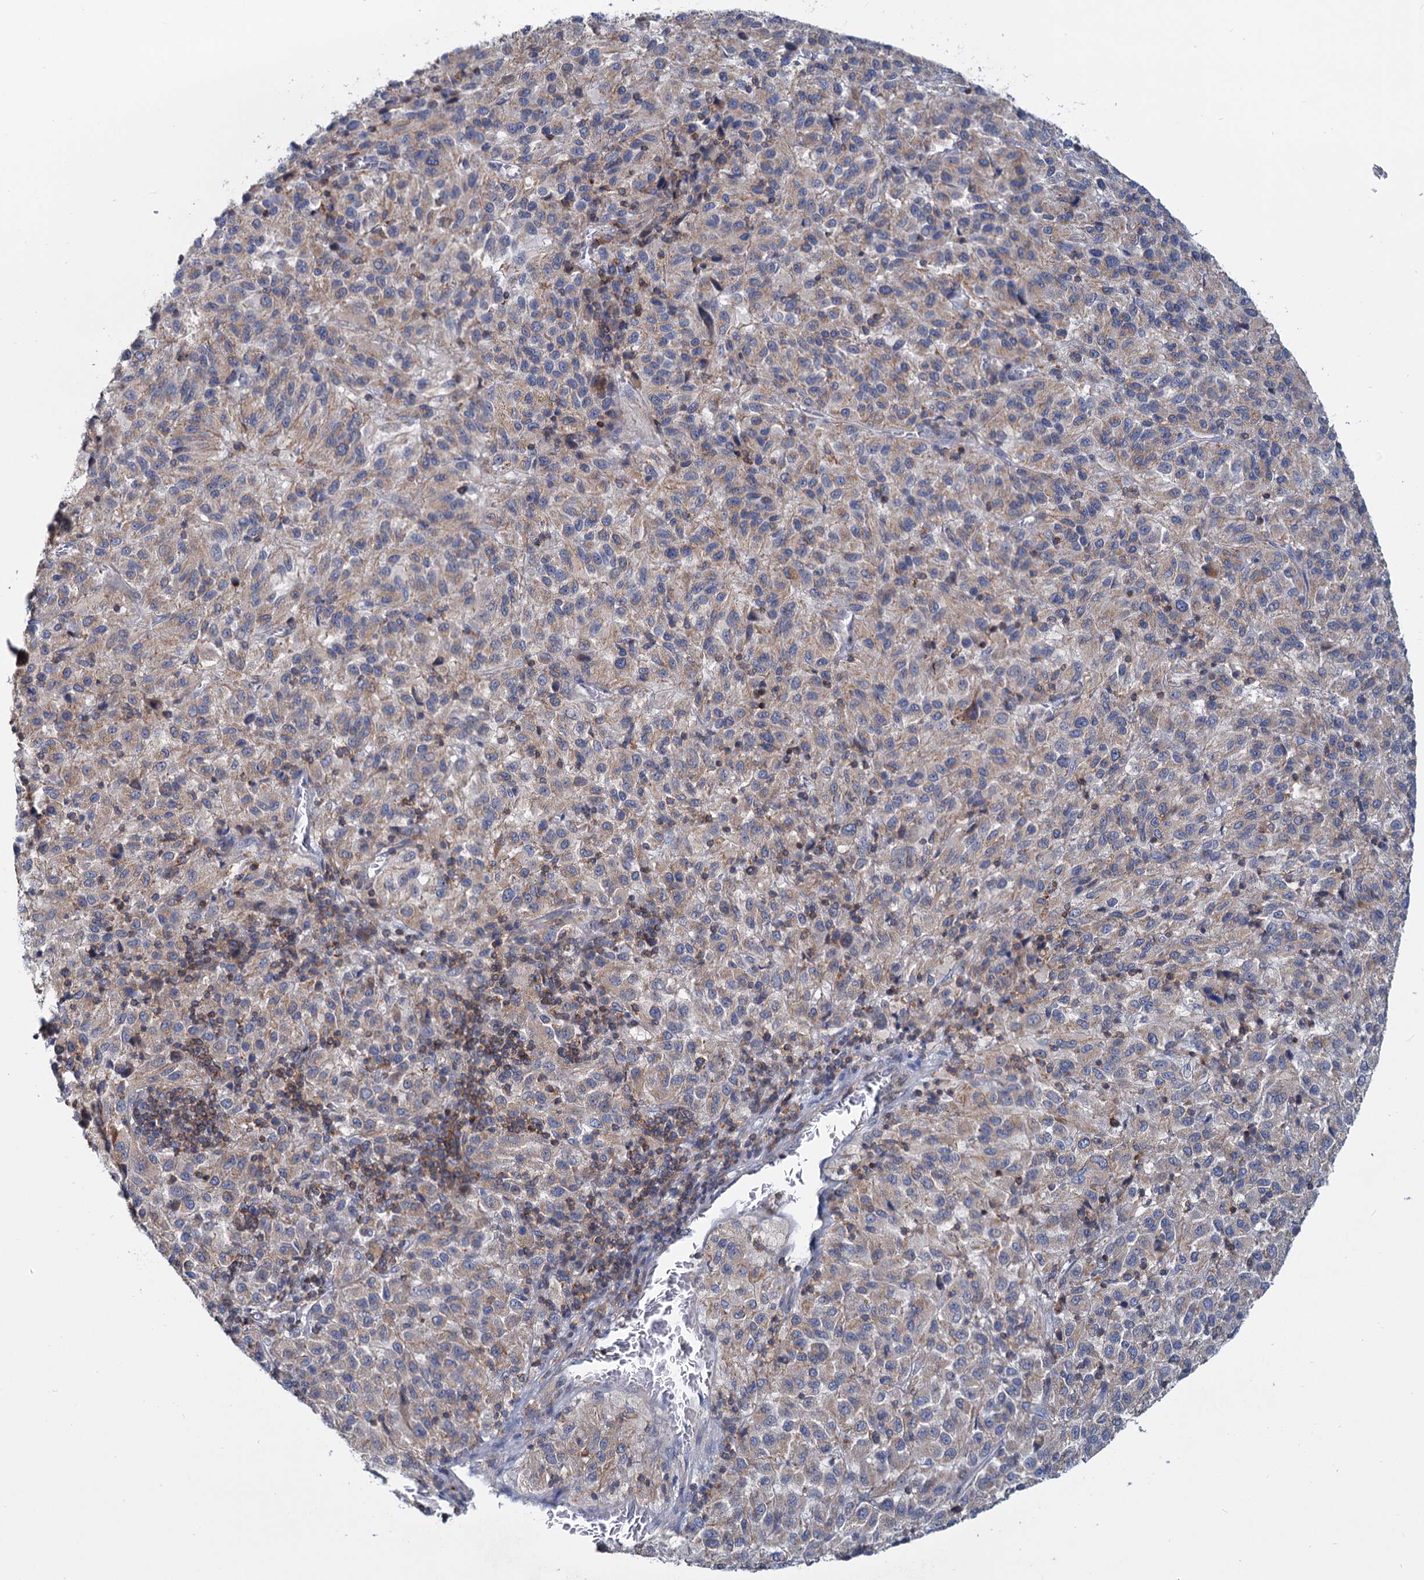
{"staining": {"intensity": "weak", "quantity": "25%-75%", "location": "cytoplasmic/membranous"}, "tissue": "melanoma", "cell_type": "Tumor cells", "image_type": "cancer", "snomed": [{"axis": "morphology", "description": "Malignant melanoma, Metastatic site"}, {"axis": "topography", "description": "Lung"}], "caption": "Brown immunohistochemical staining in malignant melanoma (metastatic site) reveals weak cytoplasmic/membranous staining in approximately 25%-75% of tumor cells.", "gene": "LRCH4", "patient": {"sex": "male", "age": 64}}